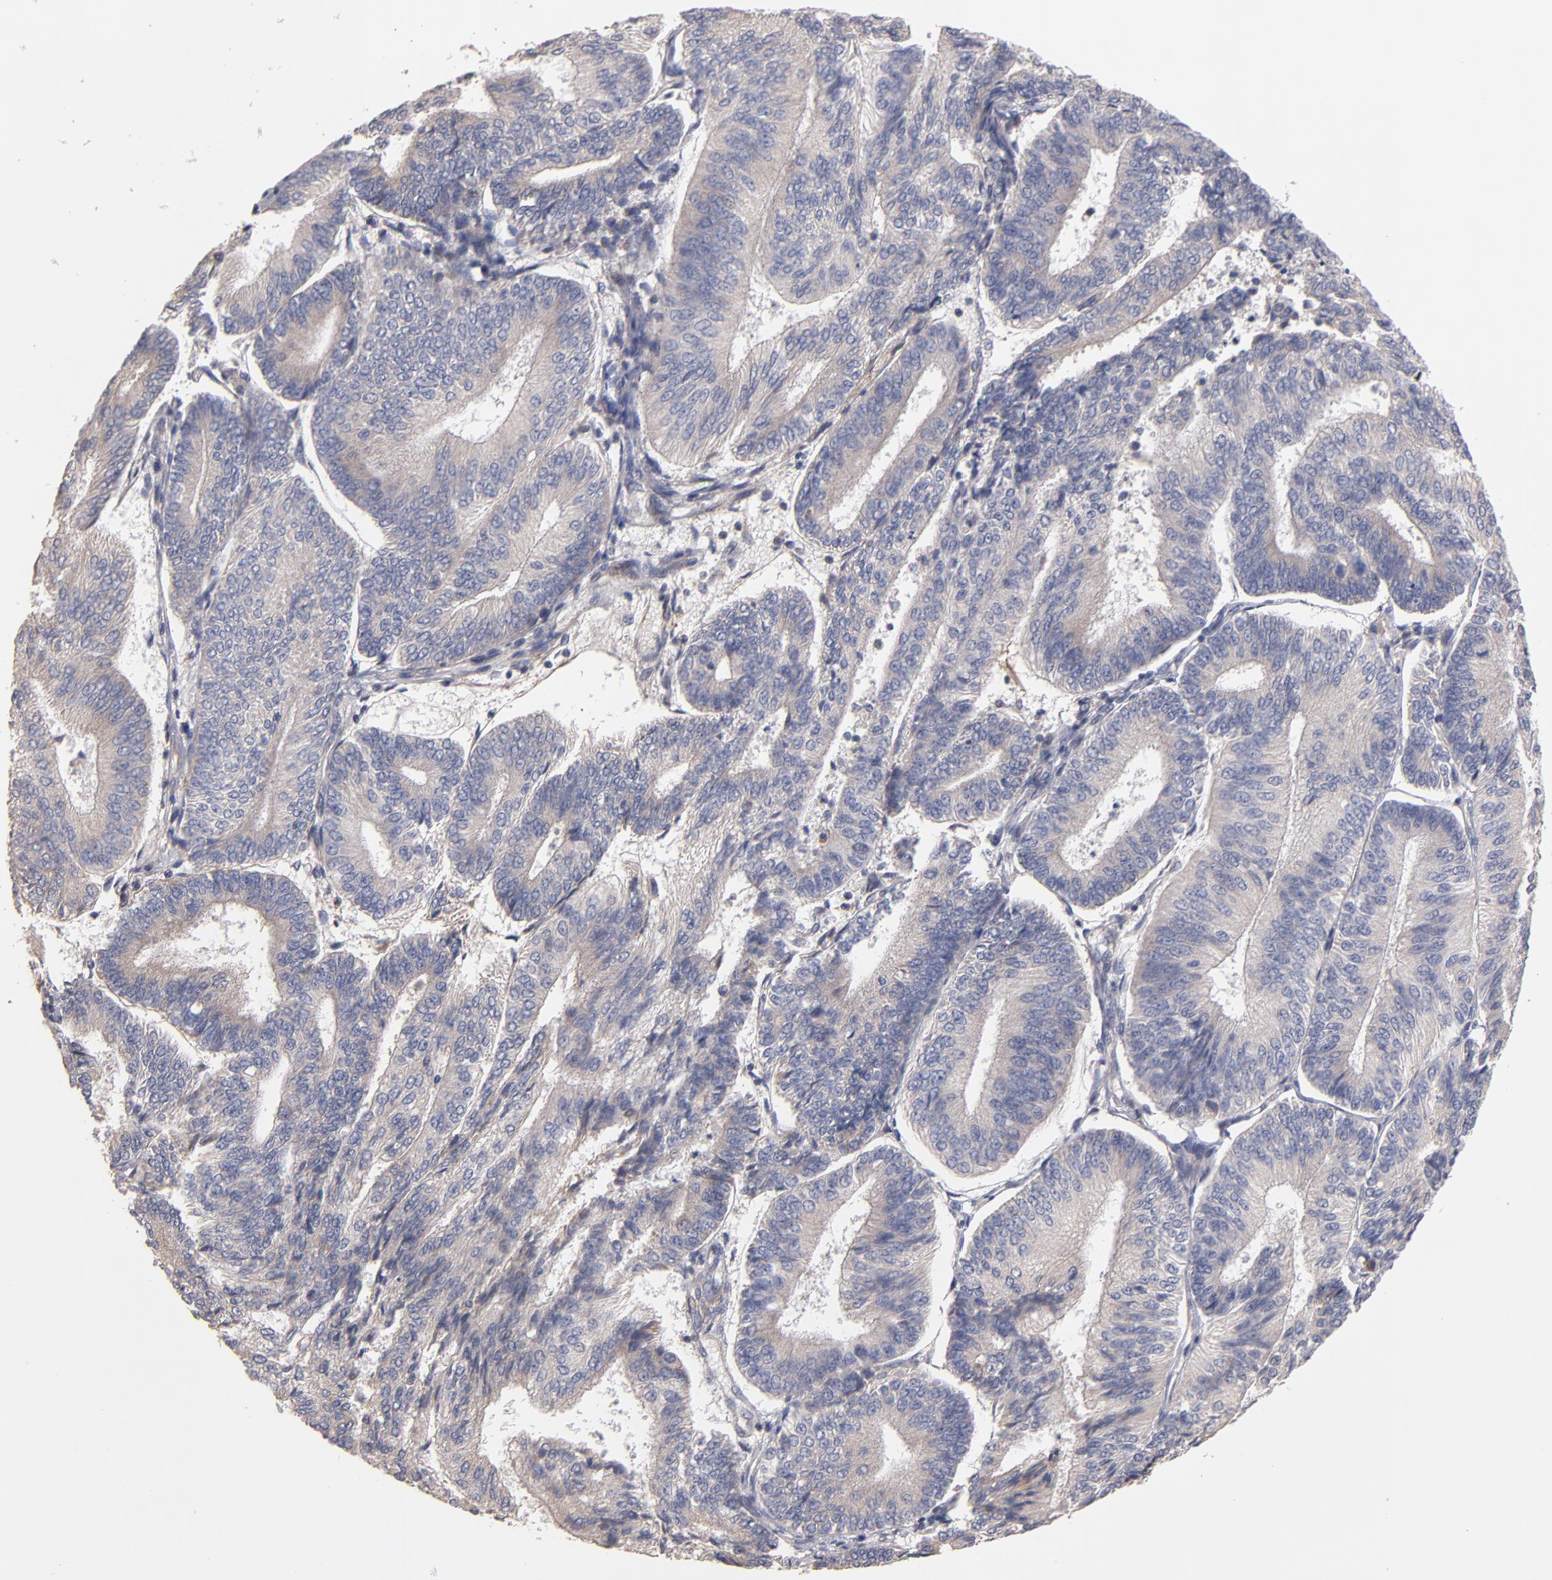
{"staining": {"intensity": "weak", "quantity": ">75%", "location": "cytoplasmic/membranous"}, "tissue": "endometrial cancer", "cell_type": "Tumor cells", "image_type": "cancer", "snomed": [{"axis": "morphology", "description": "Adenocarcinoma, NOS"}, {"axis": "topography", "description": "Endometrium"}], "caption": "Immunohistochemical staining of endometrial cancer (adenocarcinoma) exhibits weak cytoplasmic/membranous protein positivity in approximately >75% of tumor cells.", "gene": "DACT1", "patient": {"sex": "female", "age": 55}}